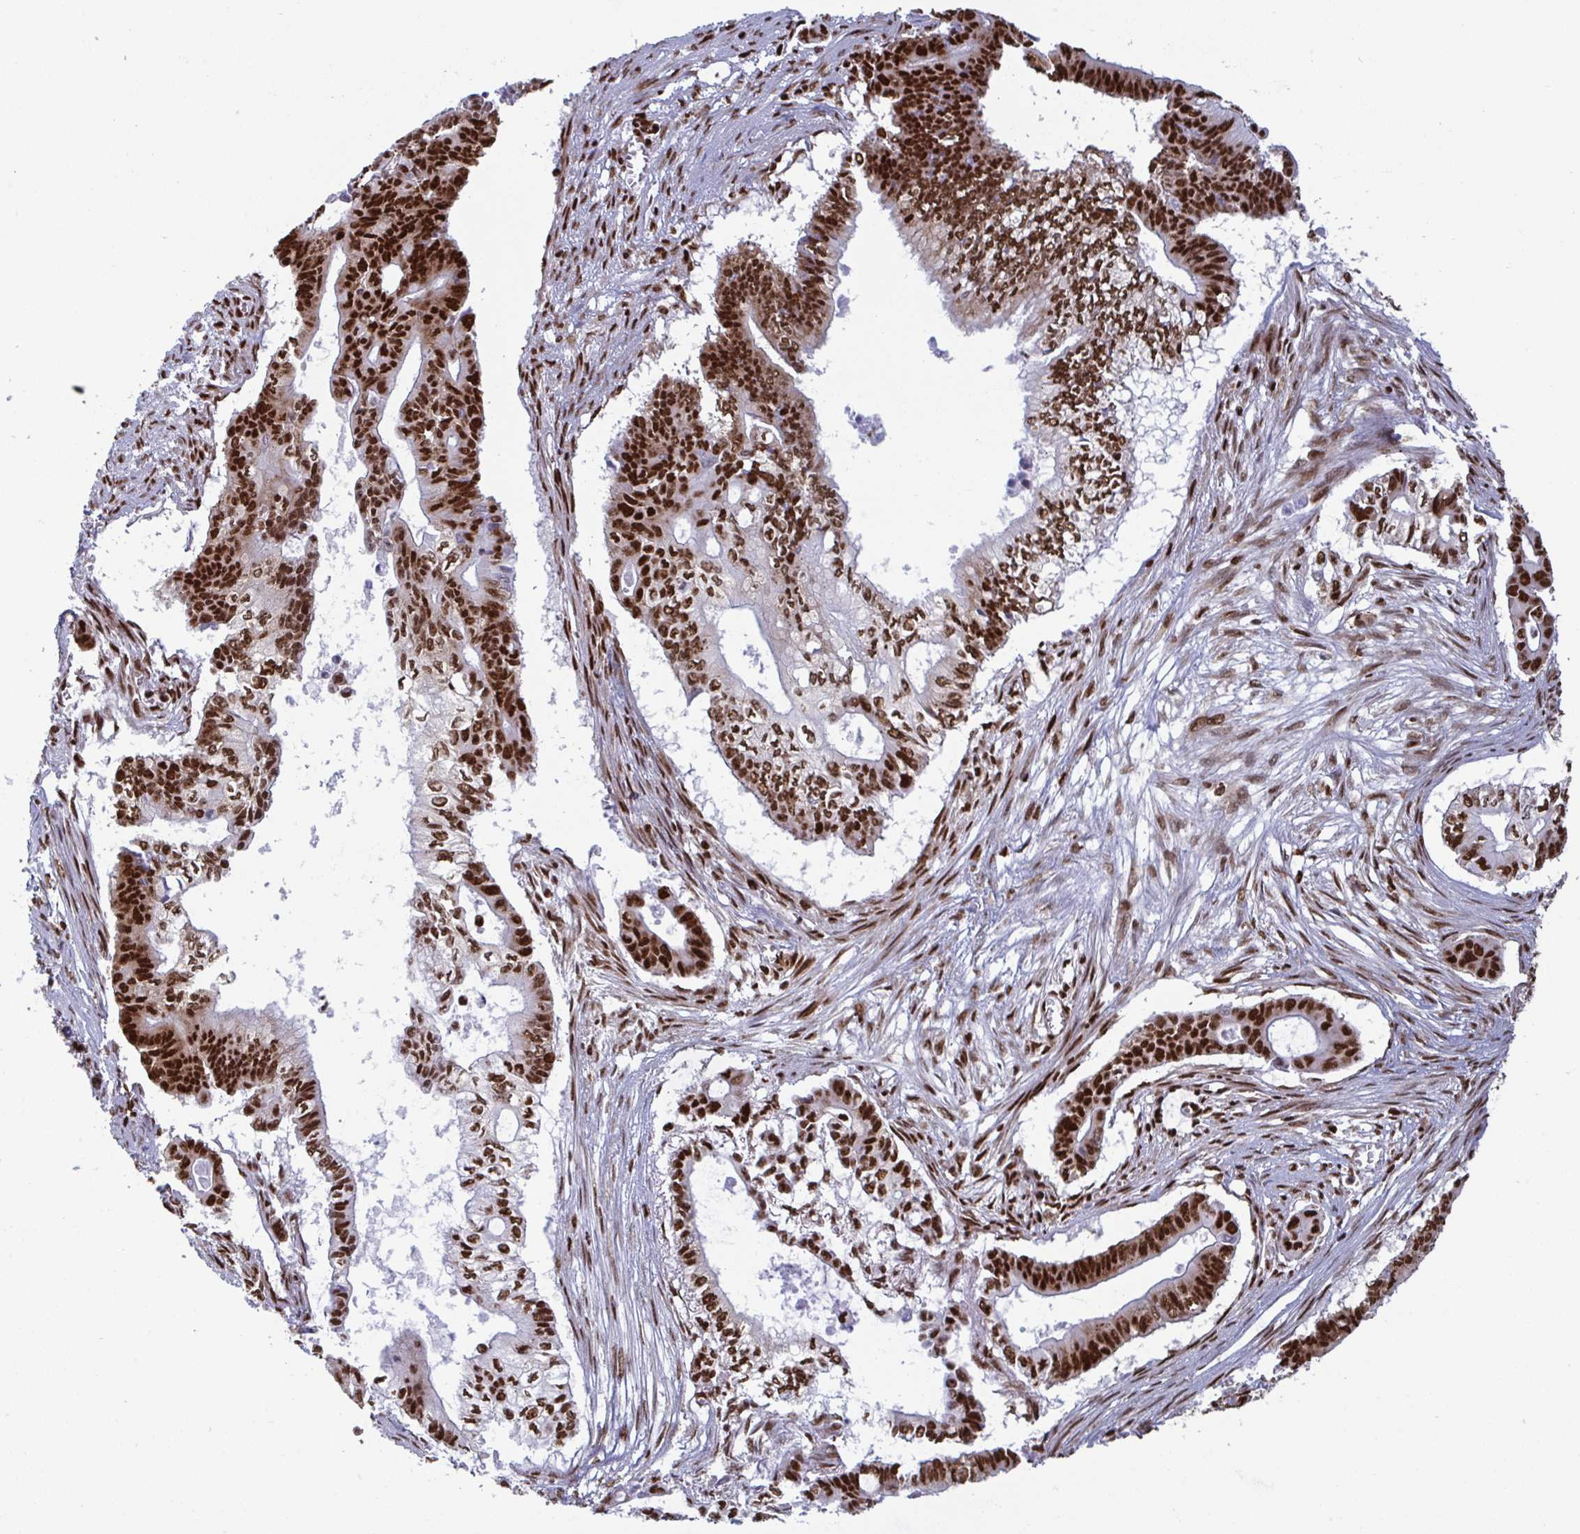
{"staining": {"intensity": "strong", "quantity": ">75%", "location": "nuclear"}, "tissue": "pancreatic cancer", "cell_type": "Tumor cells", "image_type": "cancer", "snomed": [{"axis": "morphology", "description": "Adenocarcinoma, NOS"}, {"axis": "topography", "description": "Pancreas"}], "caption": "Human pancreatic adenocarcinoma stained with a protein marker shows strong staining in tumor cells.", "gene": "GAR1", "patient": {"sex": "male", "age": 68}}